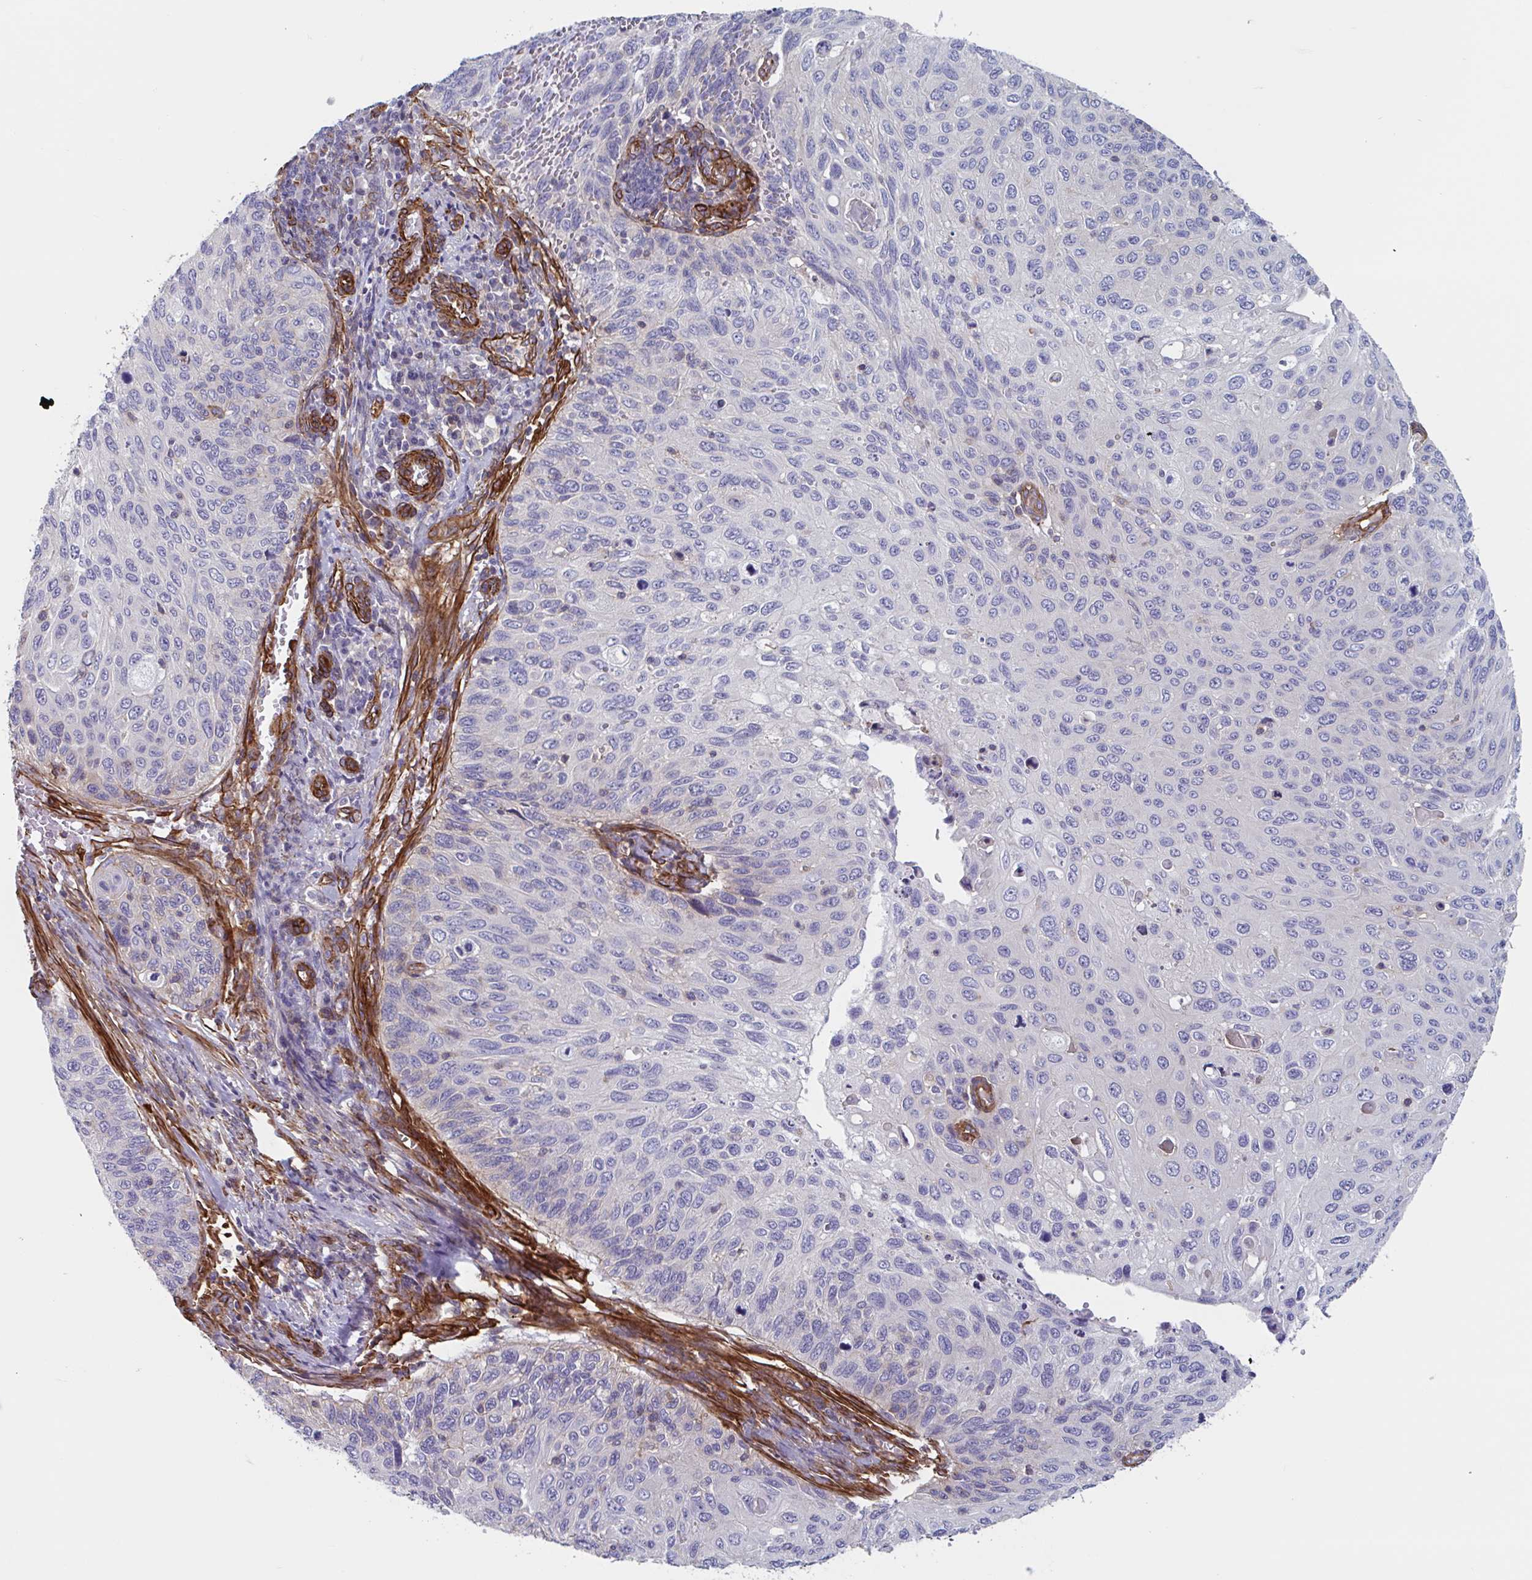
{"staining": {"intensity": "negative", "quantity": "none", "location": "none"}, "tissue": "cervical cancer", "cell_type": "Tumor cells", "image_type": "cancer", "snomed": [{"axis": "morphology", "description": "Squamous cell carcinoma, NOS"}, {"axis": "topography", "description": "Cervix"}], "caption": "Micrograph shows no significant protein positivity in tumor cells of cervical cancer (squamous cell carcinoma).", "gene": "SHISA7", "patient": {"sex": "female", "age": 70}}